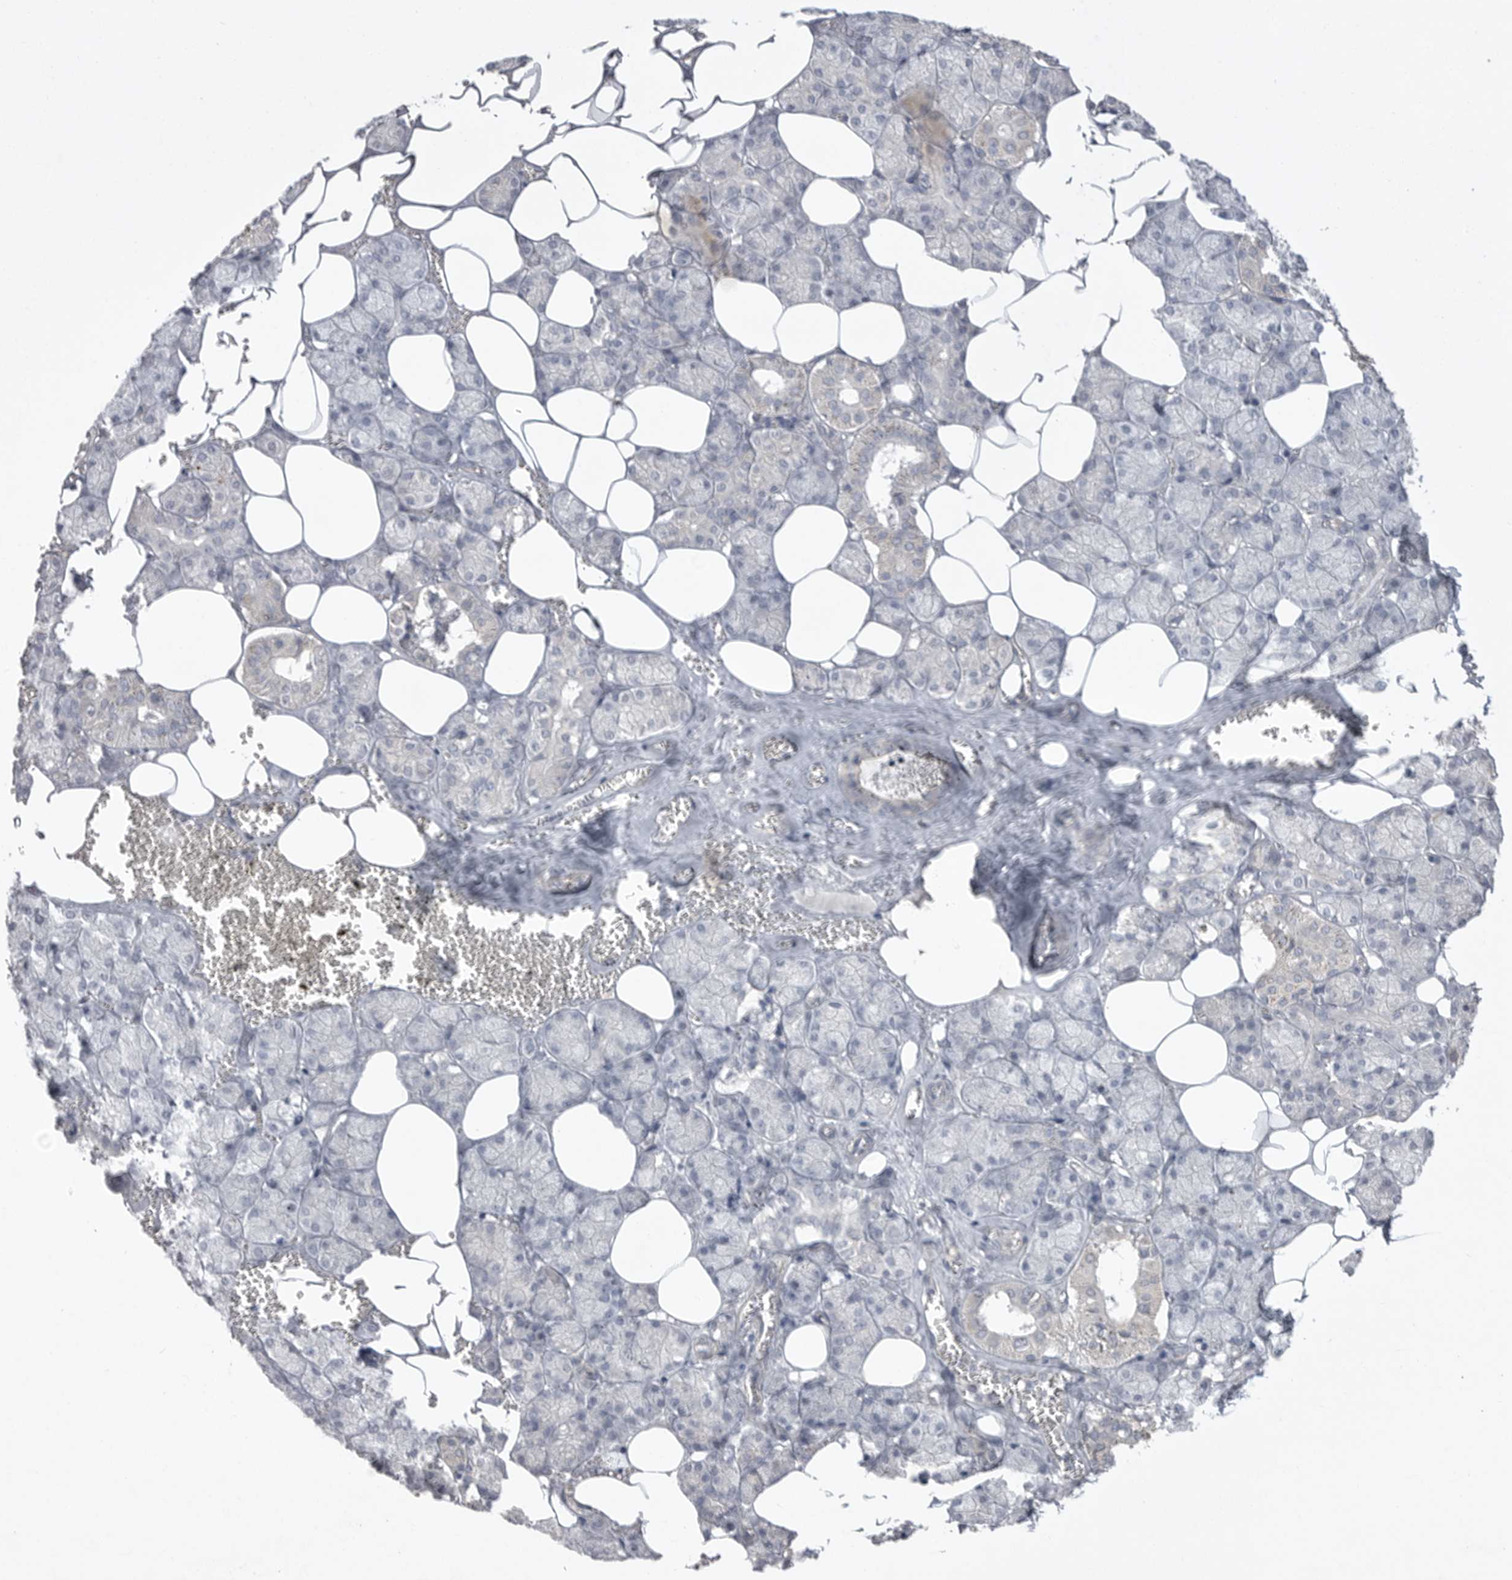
{"staining": {"intensity": "negative", "quantity": "none", "location": "none"}, "tissue": "salivary gland", "cell_type": "Glandular cells", "image_type": "normal", "snomed": [{"axis": "morphology", "description": "Normal tissue, NOS"}, {"axis": "topography", "description": "Salivary gland"}], "caption": "Salivary gland was stained to show a protein in brown. There is no significant staining in glandular cells. (DAB (3,3'-diaminobenzidine) immunohistochemistry with hematoxylin counter stain).", "gene": "VANGL2", "patient": {"sex": "male", "age": 62}}